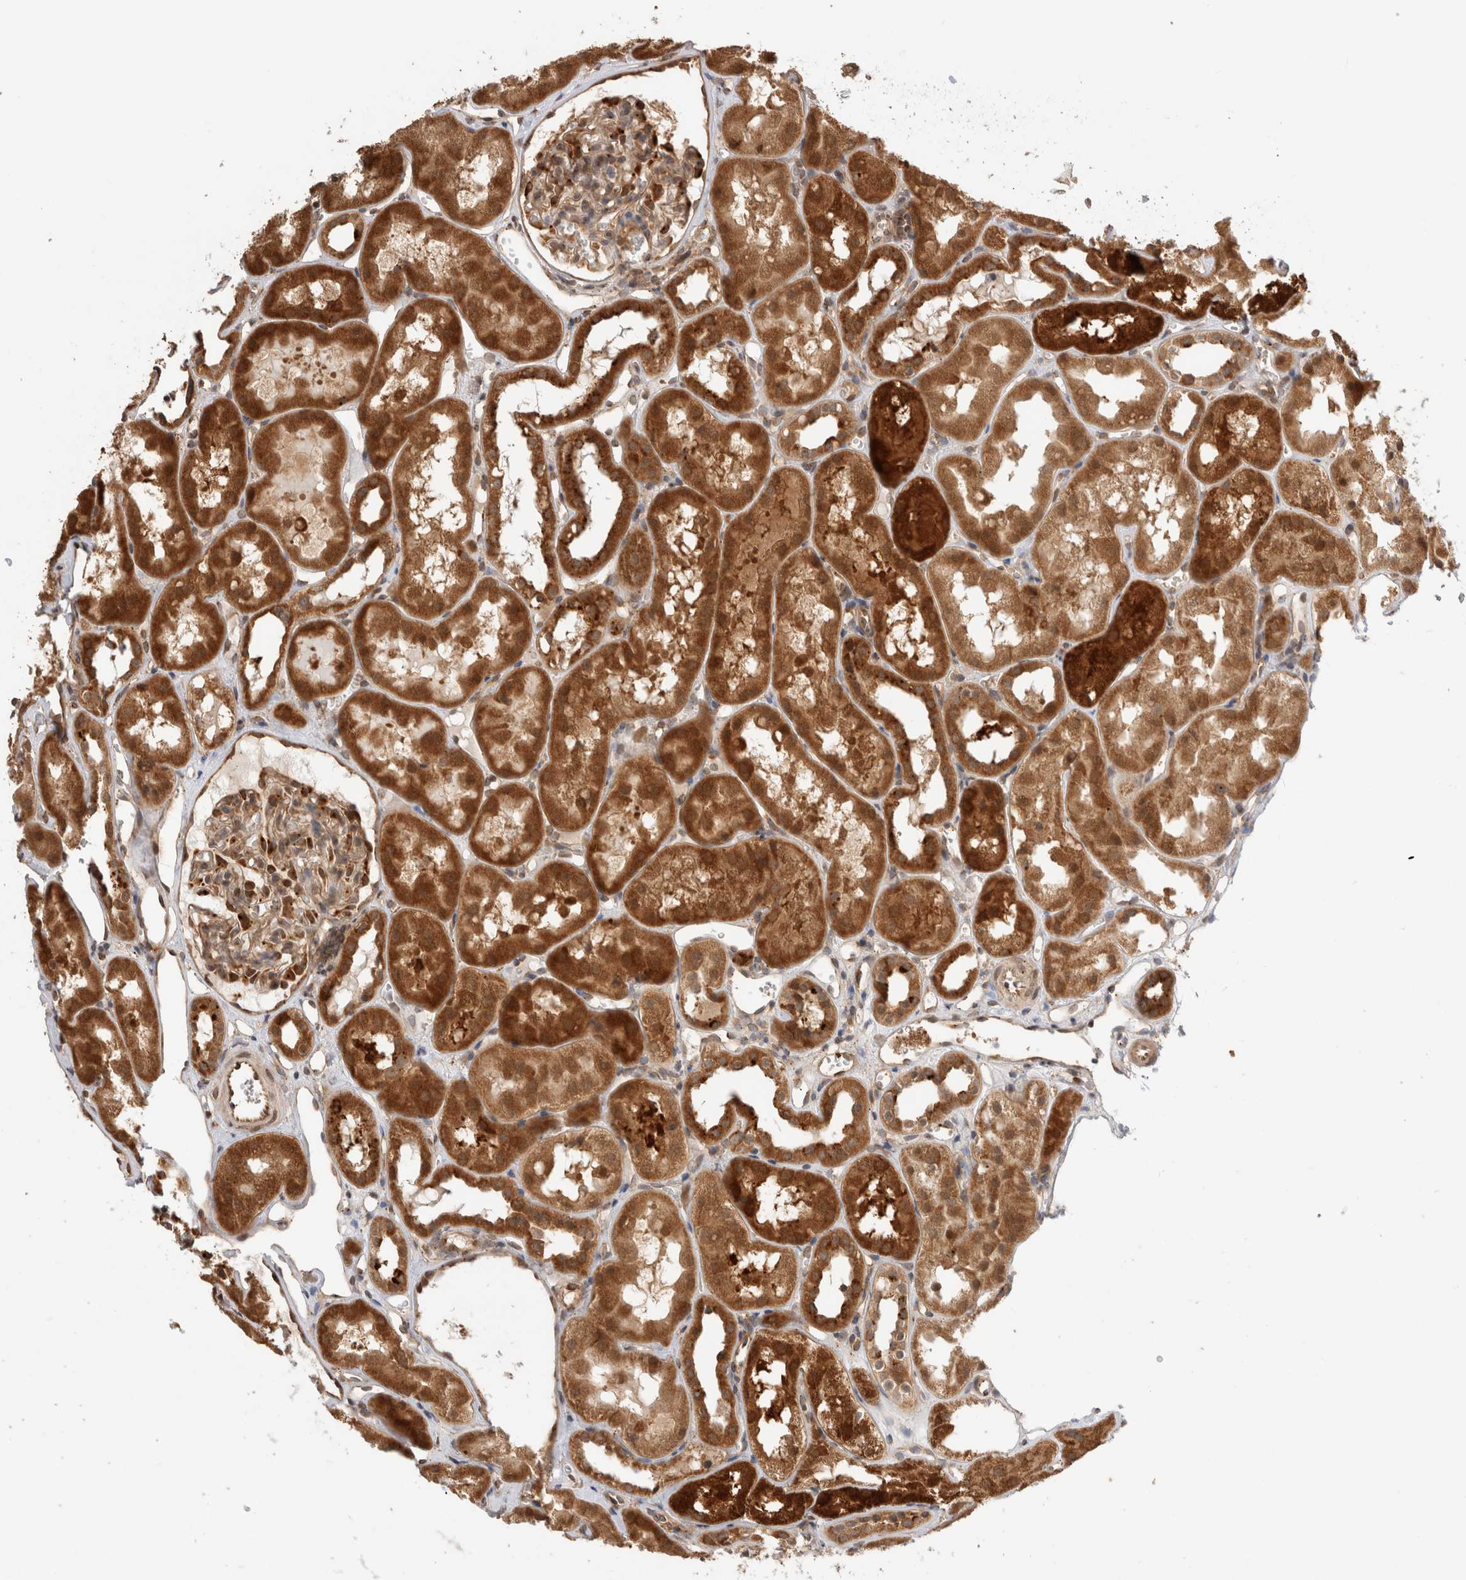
{"staining": {"intensity": "moderate", "quantity": "25%-75%", "location": "cytoplasmic/membranous"}, "tissue": "kidney", "cell_type": "Cells in glomeruli", "image_type": "normal", "snomed": [{"axis": "morphology", "description": "Normal tissue, NOS"}, {"axis": "topography", "description": "Kidney"}], "caption": "Cells in glomeruli exhibit medium levels of moderate cytoplasmic/membranous expression in approximately 25%-75% of cells in unremarkable kidney. The staining is performed using DAB brown chromogen to label protein expression. The nuclei are counter-stained blue using hematoxylin.", "gene": "ACTL9", "patient": {"sex": "male", "age": 16}}